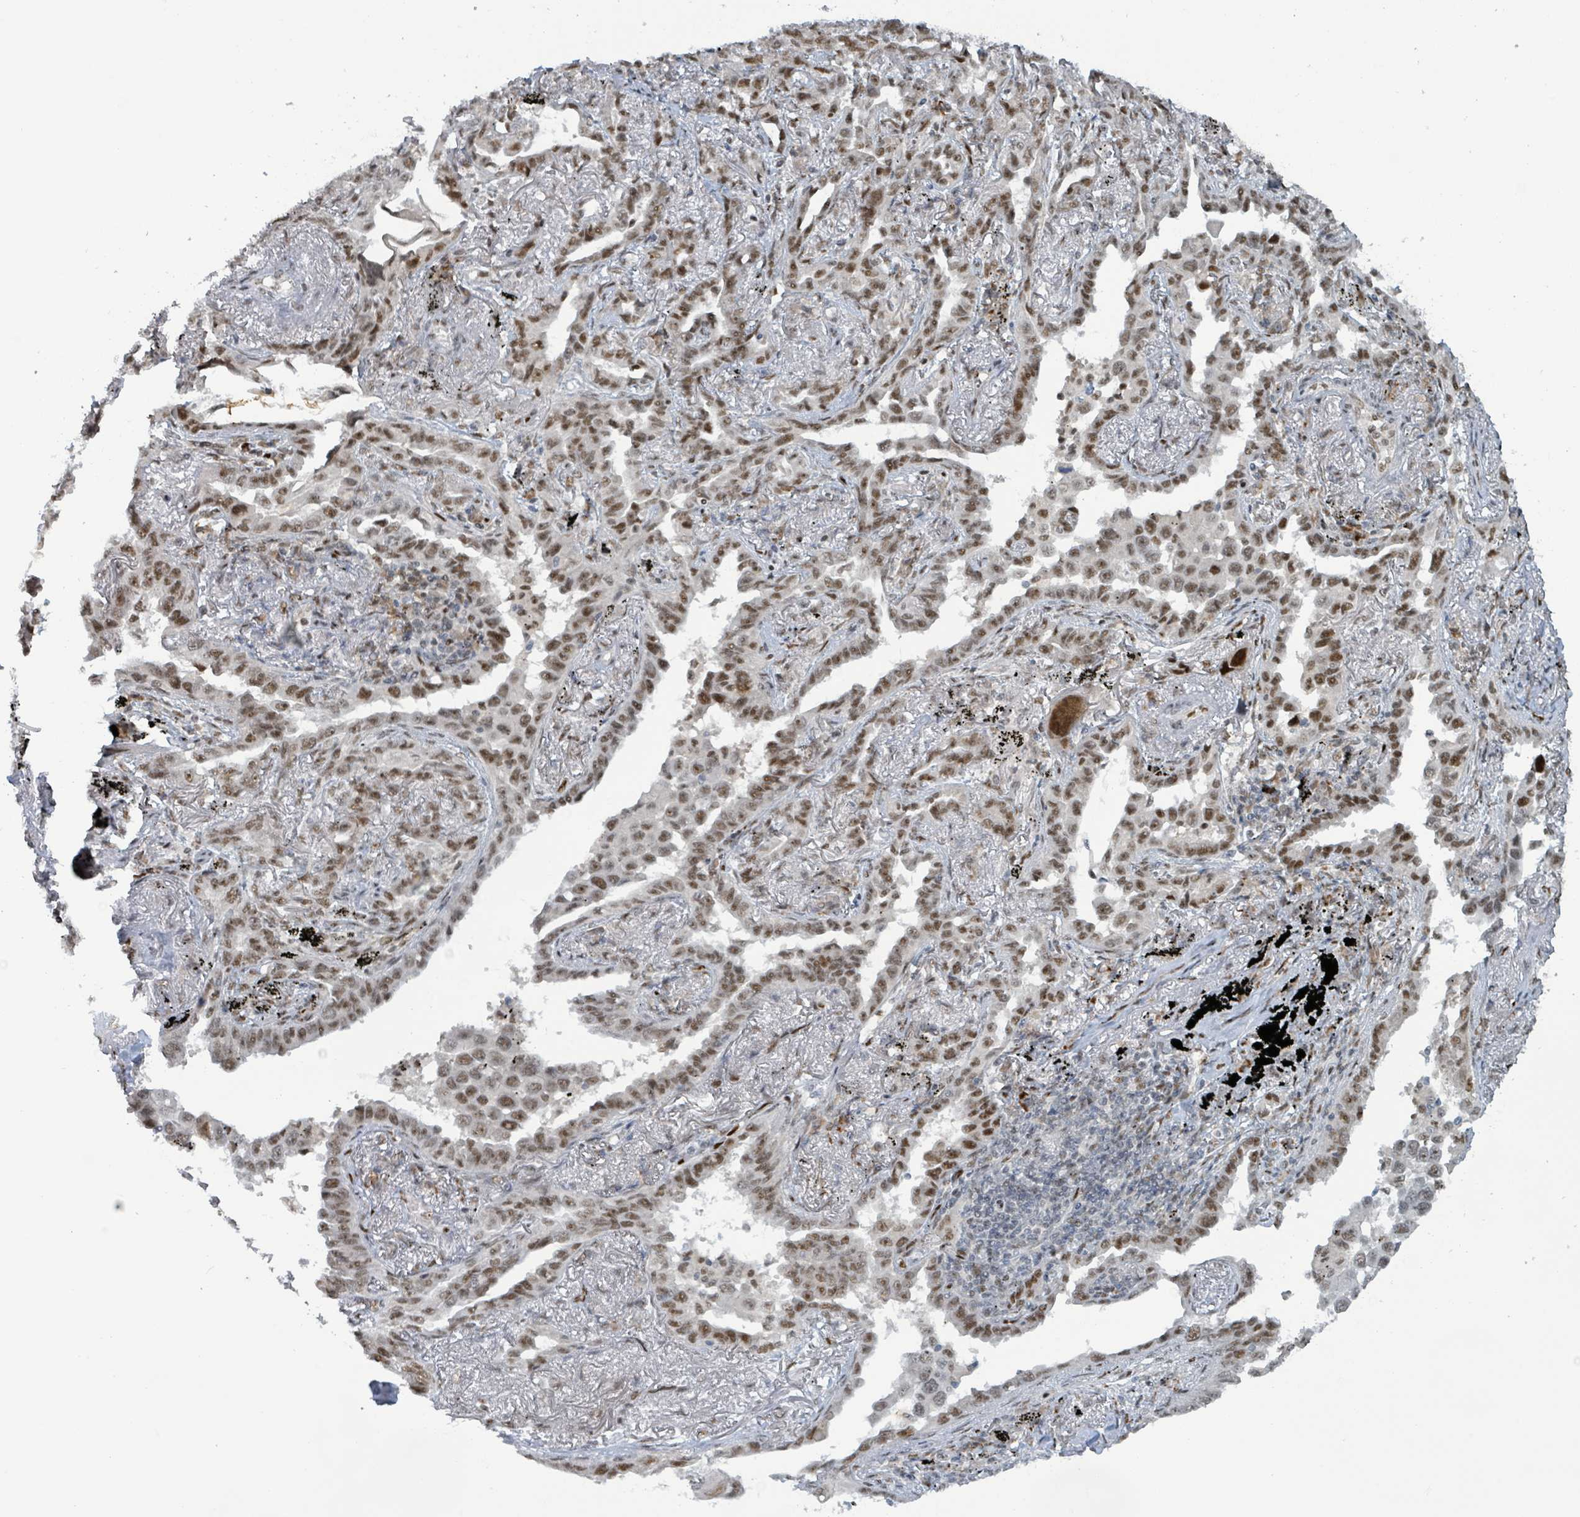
{"staining": {"intensity": "moderate", "quantity": ">75%", "location": "nuclear"}, "tissue": "lung cancer", "cell_type": "Tumor cells", "image_type": "cancer", "snomed": [{"axis": "morphology", "description": "Adenocarcinoma, NOS"}, {"axis": "topography", "description": "Lung"}], "caption": "A brown stain shows moderate nuclear staining of a protein in human lung adenocarcinoma tumor cells.", "gene": "KLF3", "patient": {"sex": "male", "age": 67}}